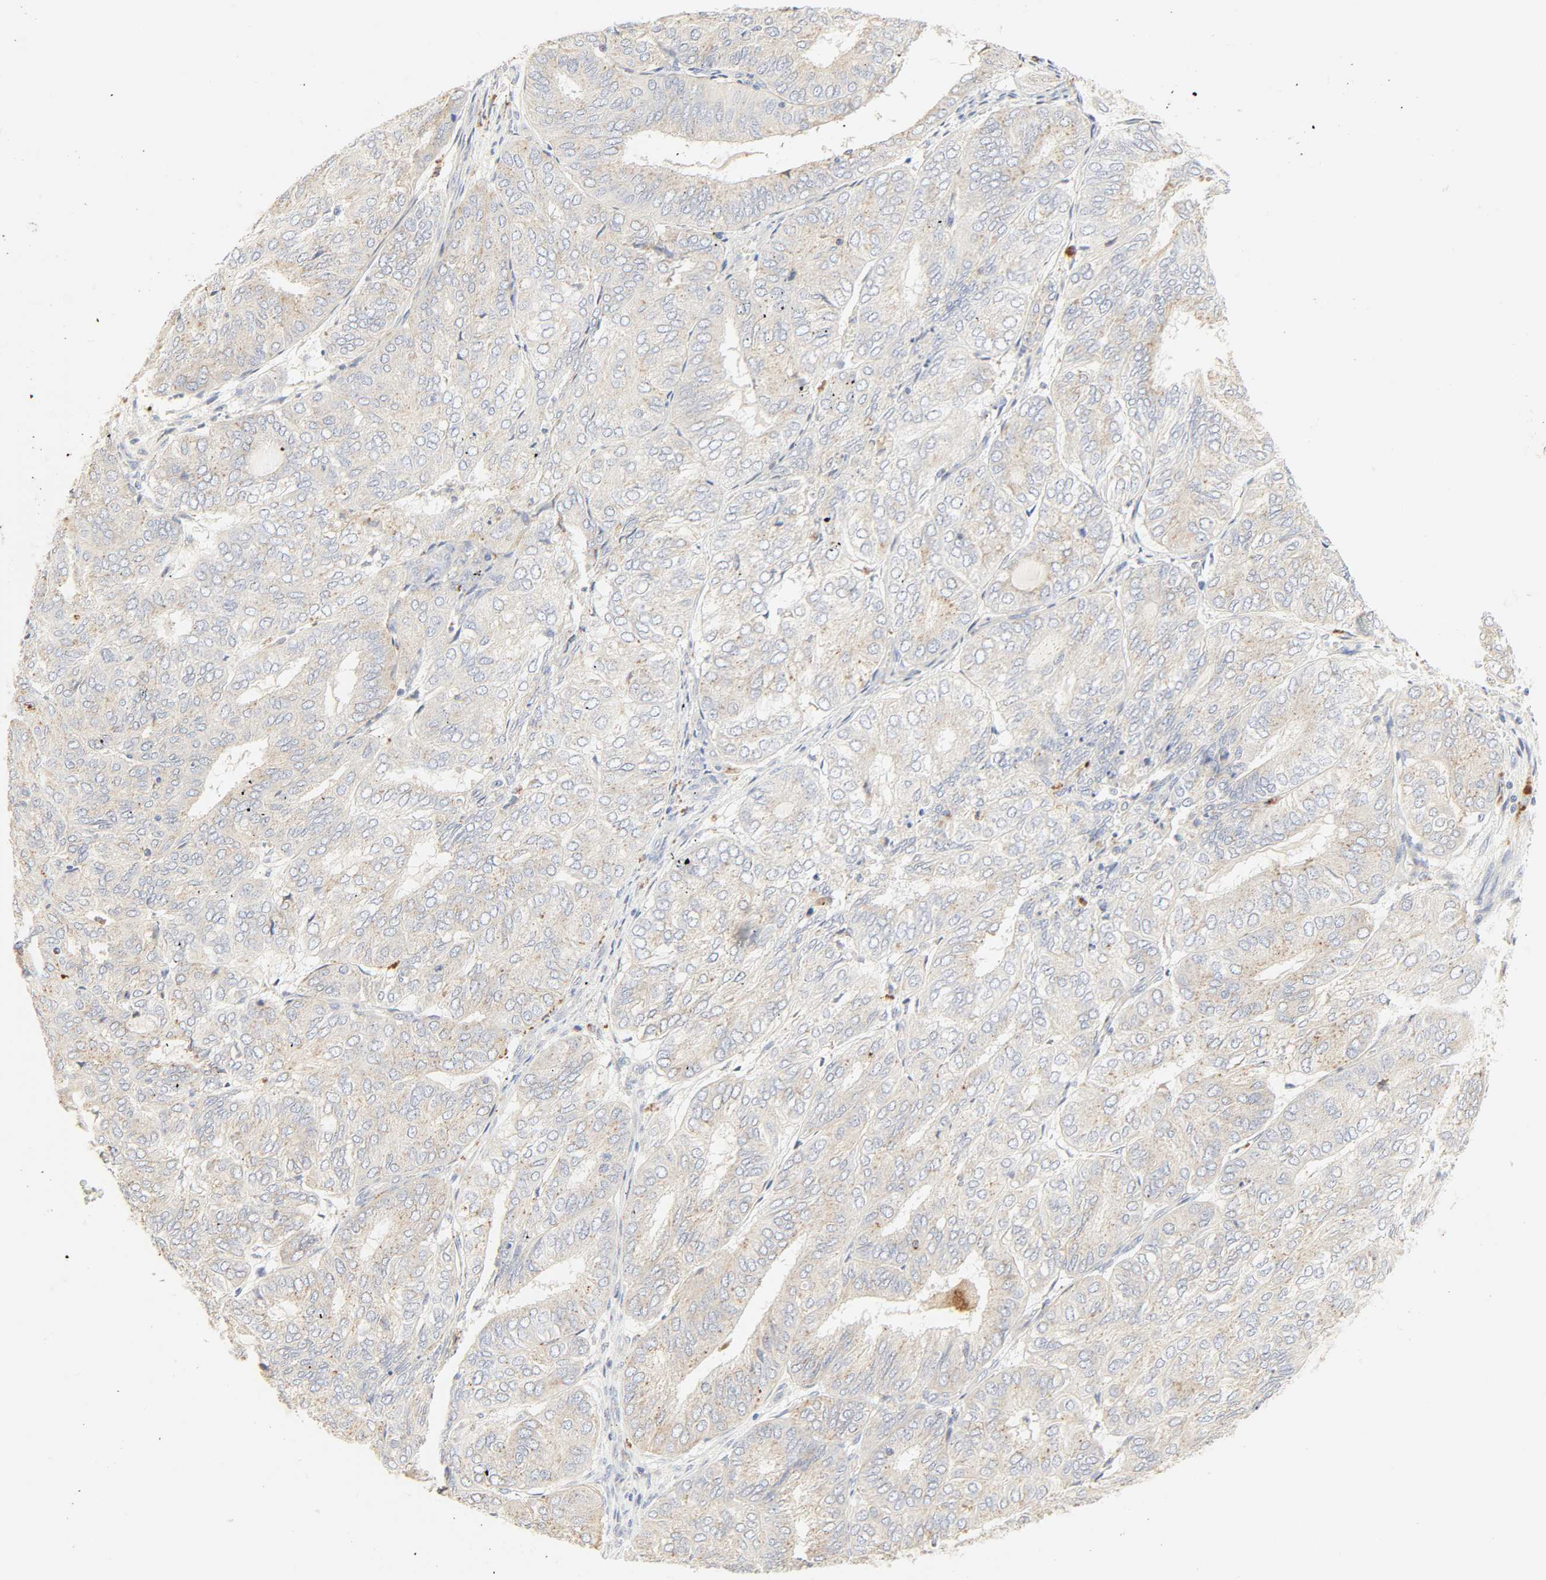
{"staining": {"intensity": "weak", "quantity": "<25%", "location": "cytoplasmic/membranous"}, "tissue": "endometrial cancer", "cell_type": "Tumor cells", "image_type": "cancer", "snomed": [{"axis": "morphology", "description": "Adenocarcinoma, NOS"}, {"axis": "topography", "description": "Uterus"}], "caption": "An image of endometrial adenocarcinoma stained for a protein exhibits no brown staining in tumor cells.", "gene": "CAMK2A", "patient": {"sex": "female", "age": 60}}